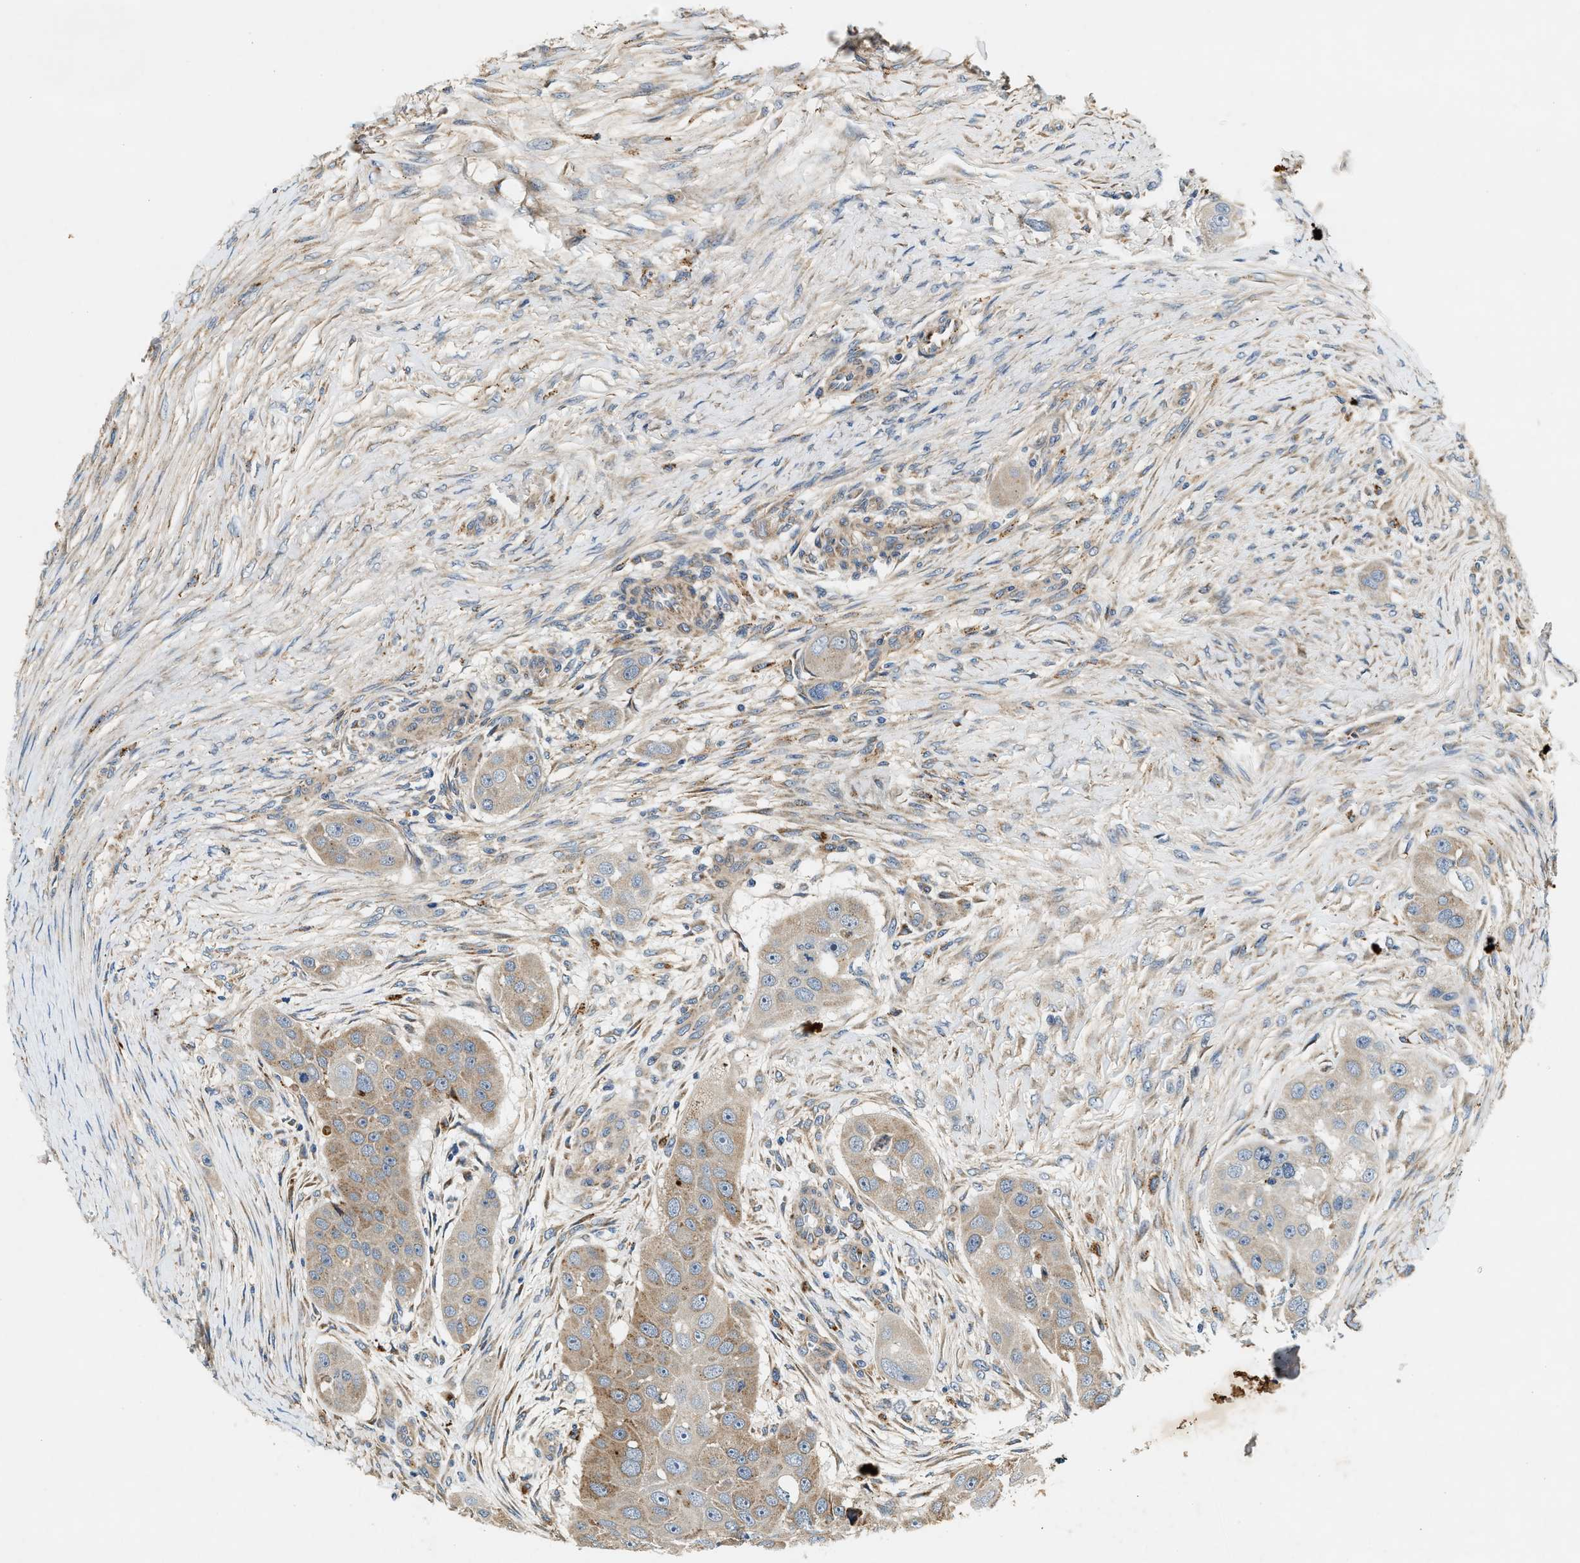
{"staining": {"intensity": "moderate", "quantity": ">75%", "location": "cytoplasmic/membranous"}, "tissue": "head and neck cancer", "cell_type": "Tumor cells", "image_type": "cancer", "snomed": [{"axis": "morphology", "description": "Normal tissue, NOS"}, {"axis": "morphology", "description": "Squamous cell carcinoma, NOS"}, {"axis": "topography", "description": "Skeletal muscle"}, {"axis": "topography", "description": "Head-Neck"}], "caption": "Protein staining of squamous cell carcinoma (head and neck) tissue shows moderate cytoplasmic/membranous expression in about >75% of tumor cells.", "gene": "DUSP10", "patient": {"sex": "male", "age": 51}}